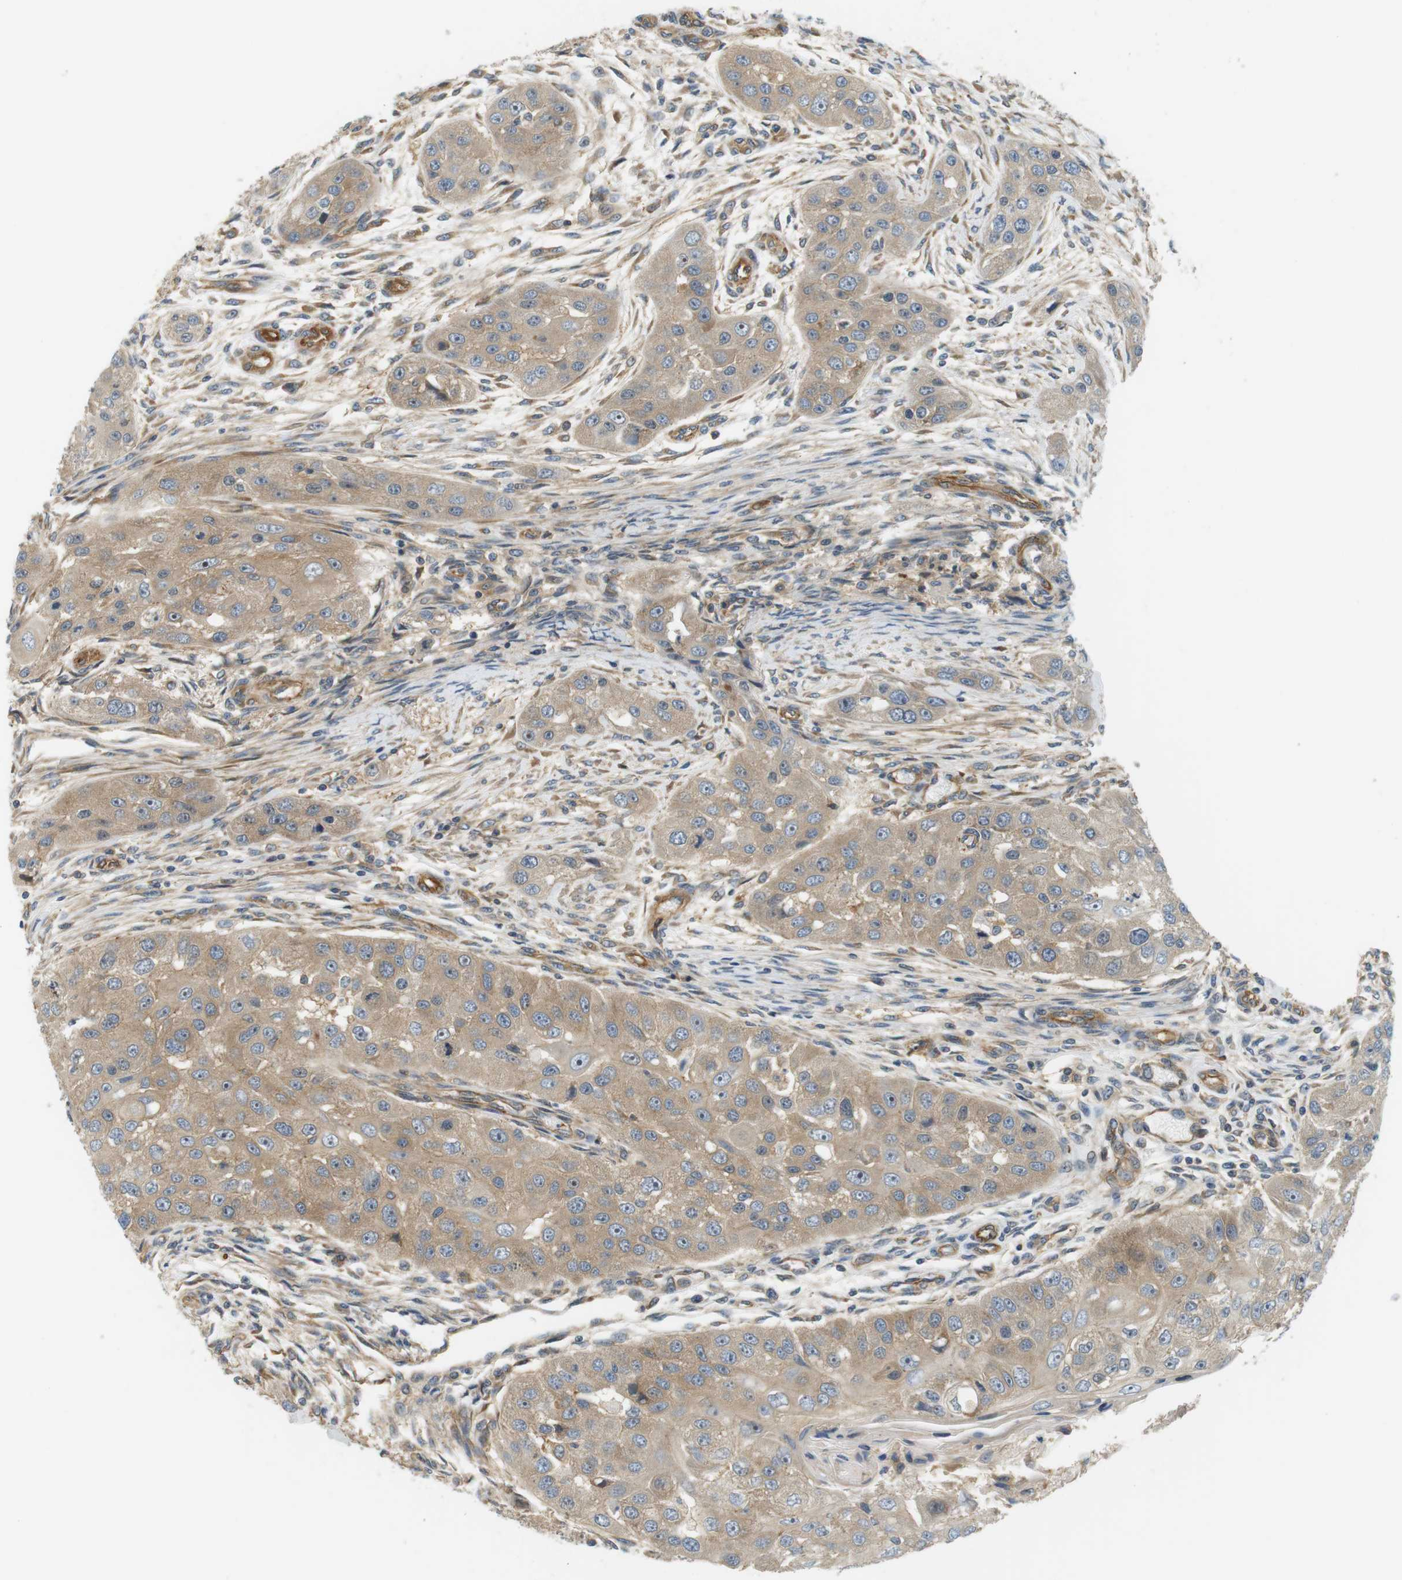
{"staining": {"intensity": "weak", "quantity": ">75%", "location": "cytoplasmic/membranous"}, "tissue": "head and neck cancer", "cell_type": "Tumor cells", "image_type": "cancer", "snomed": [{"axis": "morphology", "description": "Normal tissue, NOS"}, {"axis": "morphology", "description": "Squamous cell carcinoma, NOS"}, {"axis": "topography", "description": "Skeletal muscle"}, {"axis": "topography", "description": "Head-Neck"}], "caption": "Protein expression analysis of human head and neck squamous cell carcinoma reveals weak cytoplasmic/membranous staining in about >75% of tumor cells.", "gene": "SH3GLB1", "patient": {"sex": "male", "age": 51}}